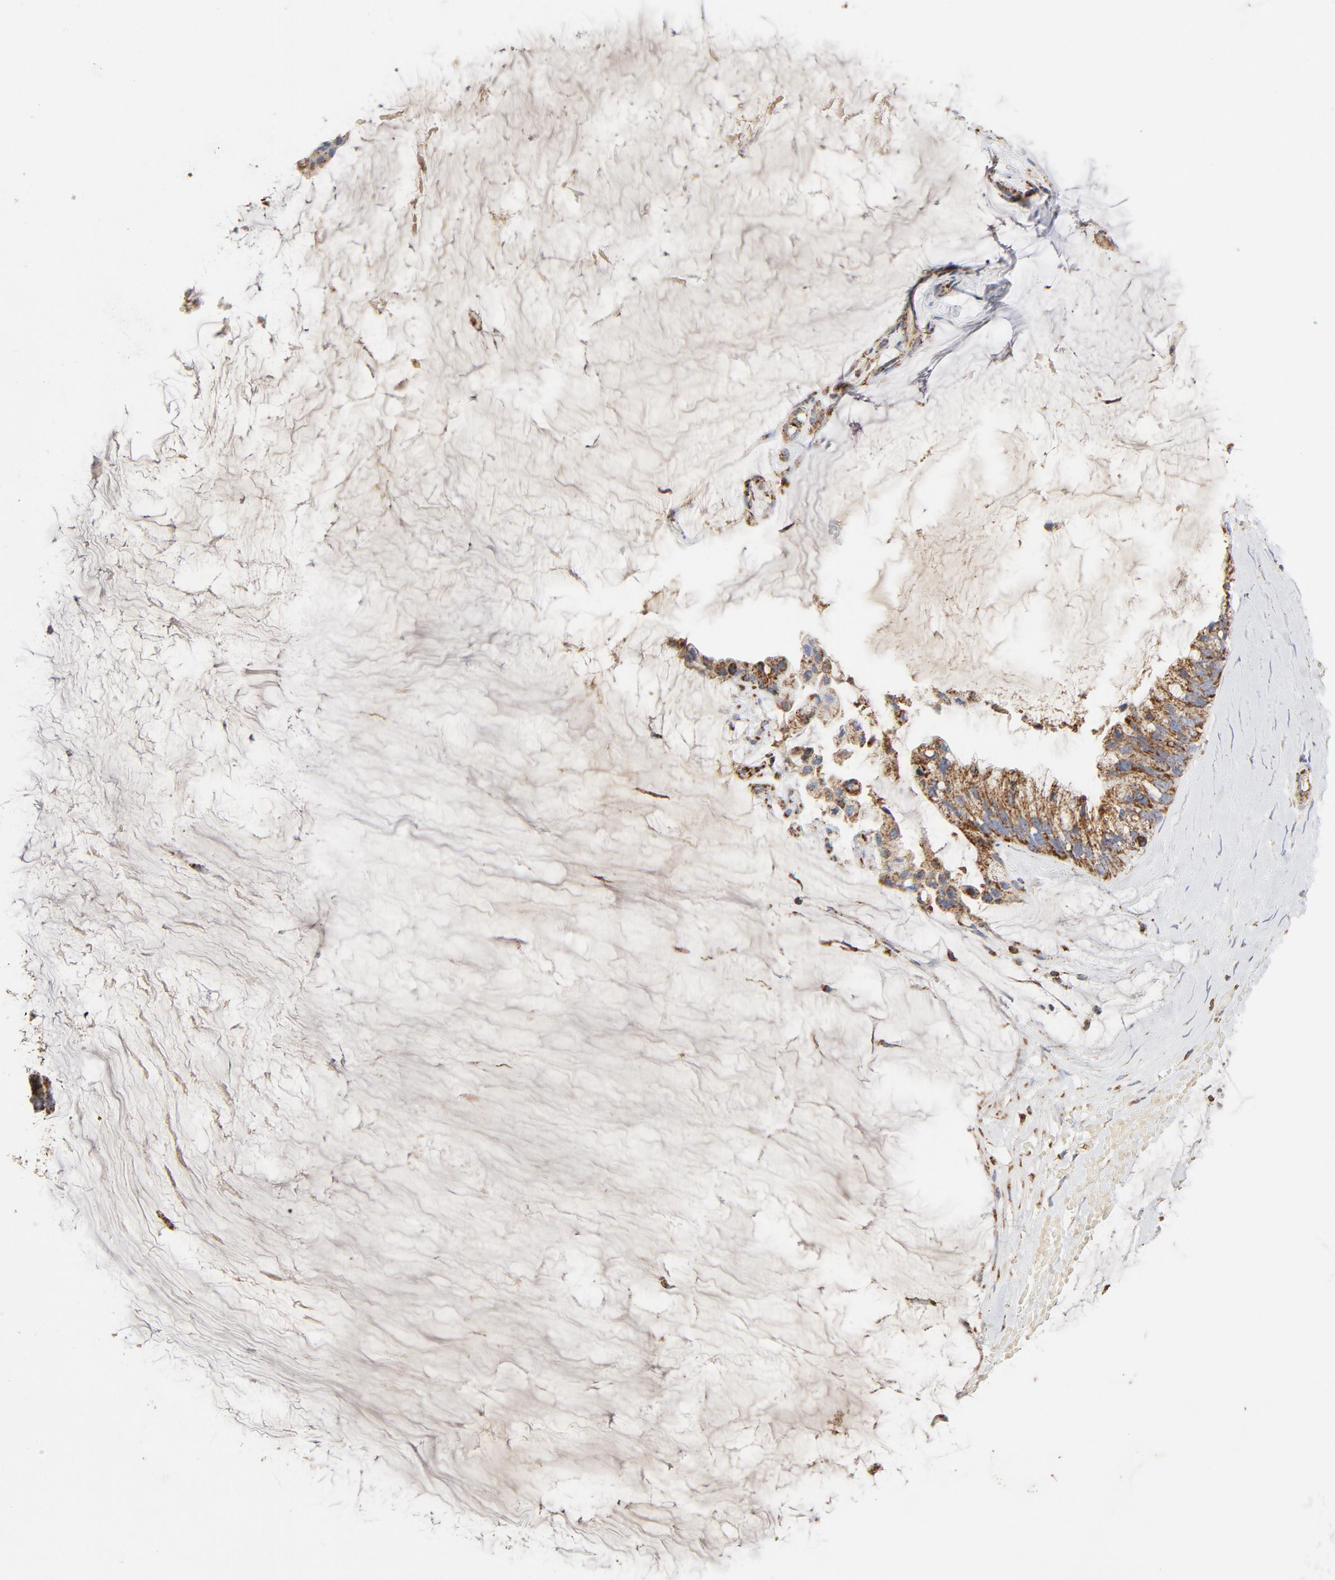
{"staining": {"intensity": "moderate", "quantity": ">75%", "location": "cytoplasmic/membranous"}, "tissue": "ovarian cancer", "cell_type": "Tumor cells", "image_type": "cancer", "snomed": [{"axis": "morphology", "description": "Cystadenocarcinoma, mucinous, NOS"}, {"axis": "topography", "description": "Ovary"}], "caption": "Immunohistochemistry histopathology image of neoplastic tissue: human ovarian cancer stained using IHC displays medium levels of moderate protein expression localized specifically in the cytoplasmic/membranous of tumor cells, appearing as a cytoplasmic/membranous brown color.", "gene": "PCNX4", "patient": {"sex": "female", "age": 39}}